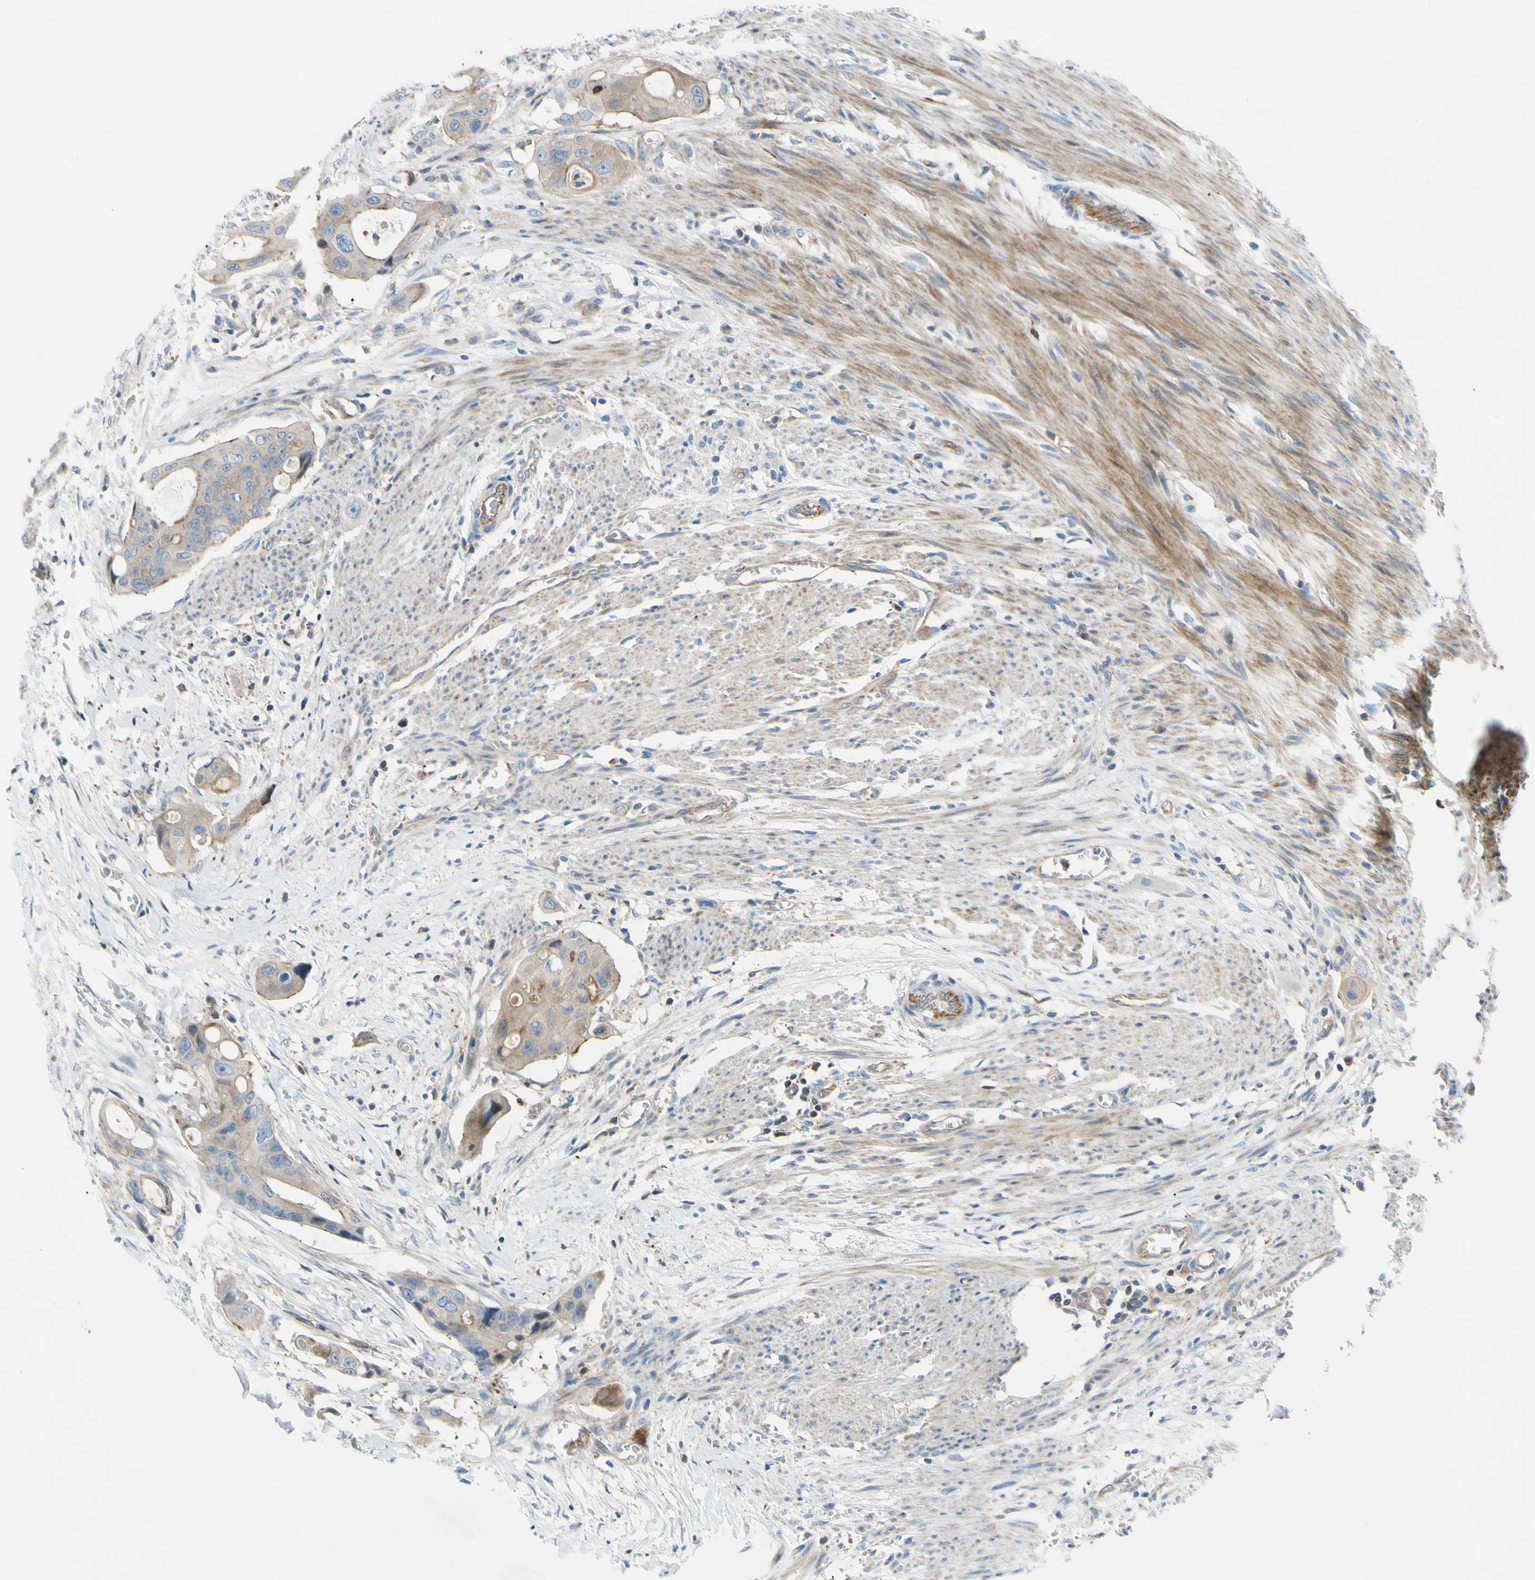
{"staining": {"intensity": "weak", "quantity": ">75%", "location": "cytoplasmic/membranous"}, "tissue": "colorectal cancer", "cell_type": "Tumor cells", "image_type": "cancer", "snomed": [{"axis": "morphology", "description": "Adenocarcinoma, NOS"}, {"axis": "topography", "description": "Colon"}], "caption": "Immunohistochemical staining of human colorectal cancer shows low levels of weak cytoplasmic/membranous positivity in about >75% of tumor cells. The staining was performed using DAB to visualize the protein expression in brown, while the nuclei were stained in blue with hematoxylin (Magnification: 20x).", "gene": "PAK2", "patient": {"sex": "female", "age": 57}}